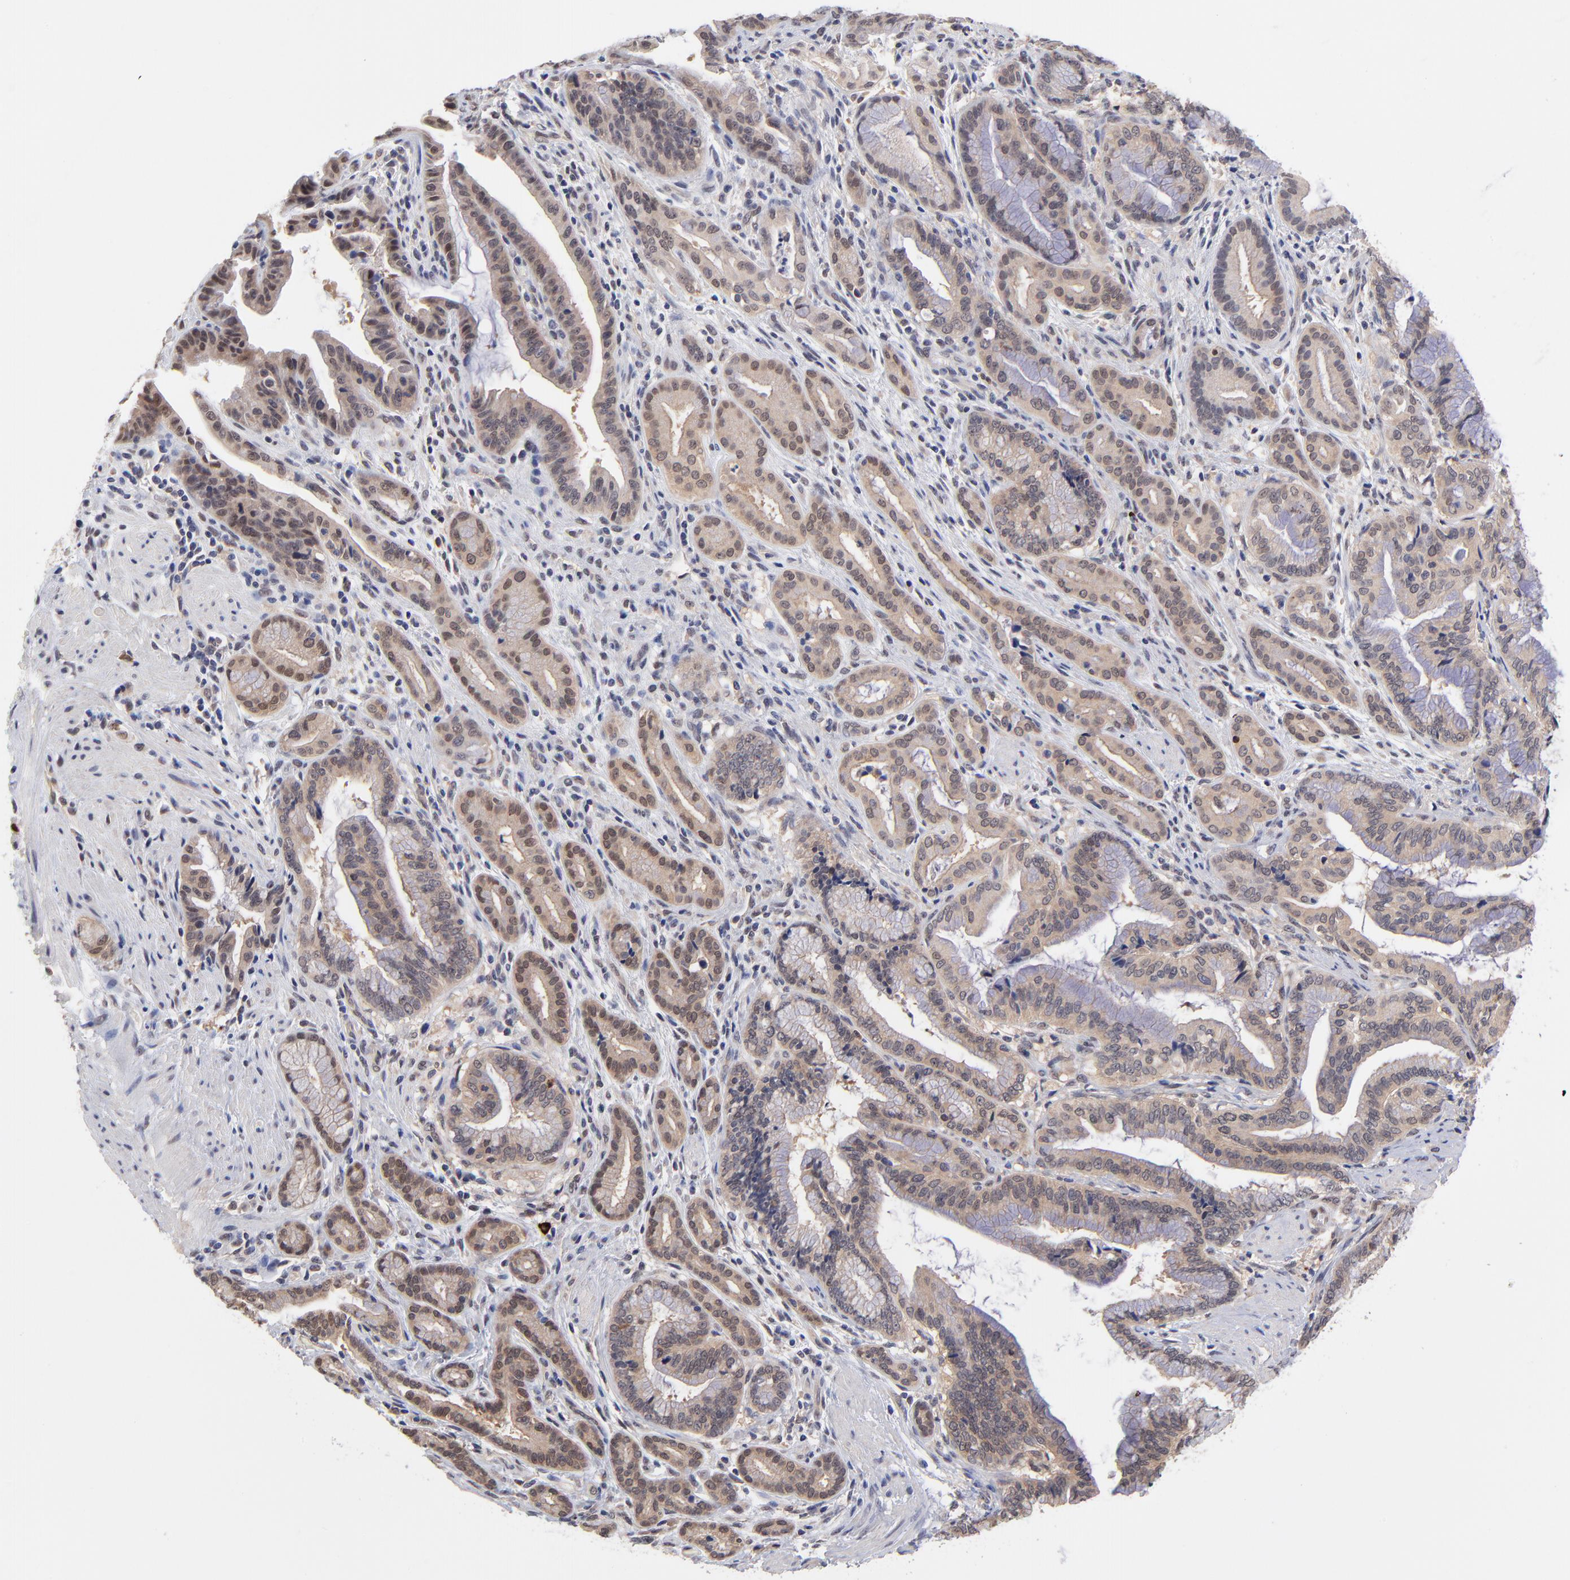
{"staining": {"intensity": "weak", "quantity": ">75%", "location": "cytoplasmic/membranous"}, "tissue": "pancreatic cancer", "cell_type": "Tumor cells", "image_type": "cancer", "snomed": [{"axis": "morphology", "description": "Adenocarcinoma, NOS"}, {"axis": "topography", "description": "Pancreas"}], "caption": "Weak cytoplasmic/membranous staining is seen in about >75% of tumor cells in pancreatic adenocarcinoma.", "gene": "UBE2E3", "patient": {"sex": "female", "age": 64}}